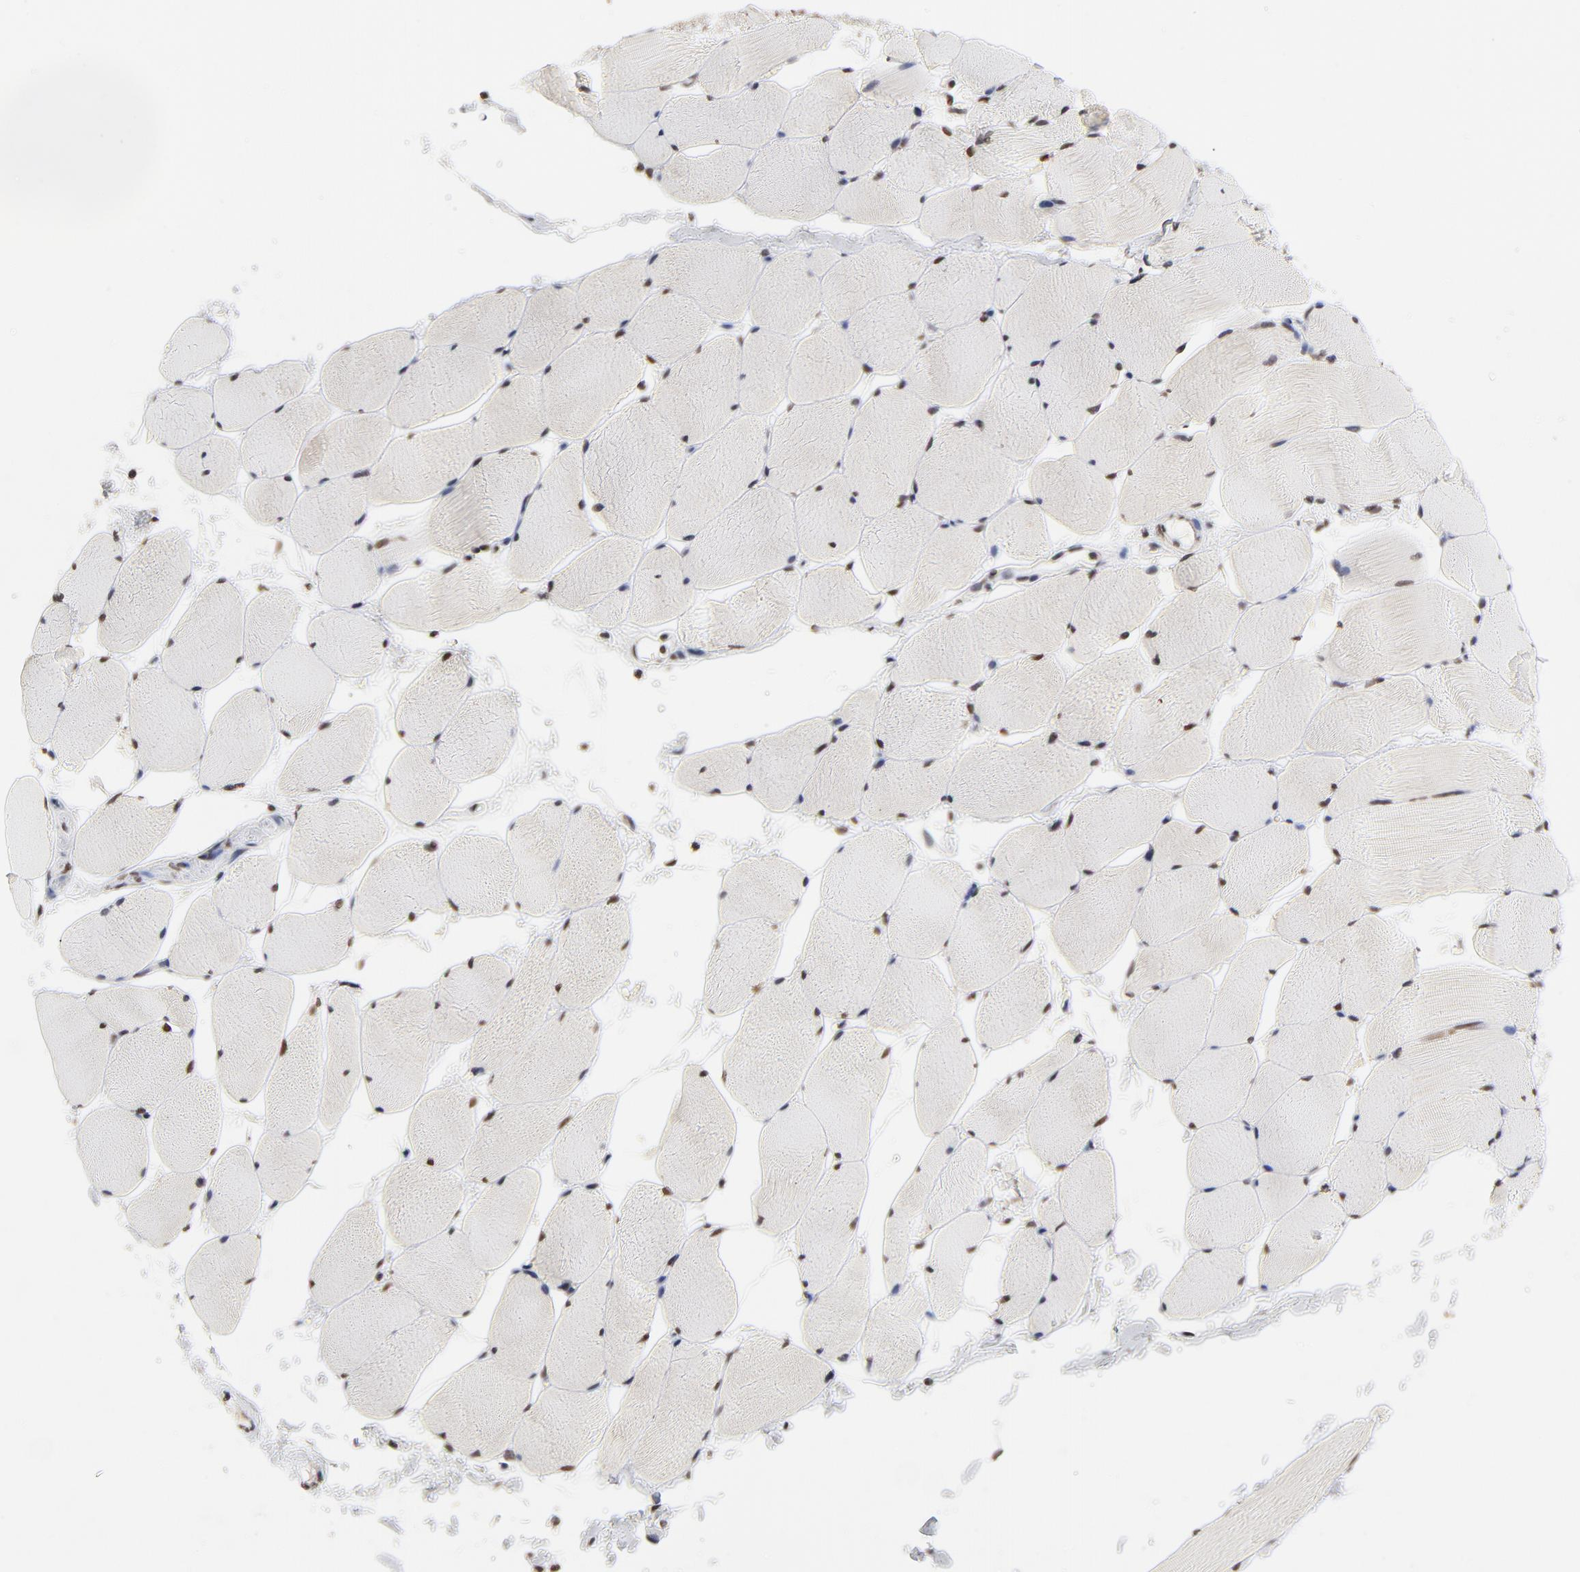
{"staining": {"intensity": "moderate", "quantity": ">75%", "location": "nuclear"}, "tissue": "skeletal muscle", "cell_type": "Myocytes", "image_type": "normal", "snomed": [{"axis": "morphology", "description": "Normal tissue, NOS"}, {"axis": "topography", "description": "Skeletal muscle"}], "caption": "Immunohistochemical staining of unremarkable human skeletal muscle reveals >75% levels of moderate nuclear protein expression in approximately >75% of myocytes. (Brightfield microscopy of DAB IHC at high magnification).", "gene": "TP53BP1", "patient": {"sex": "male", "age": 62}}